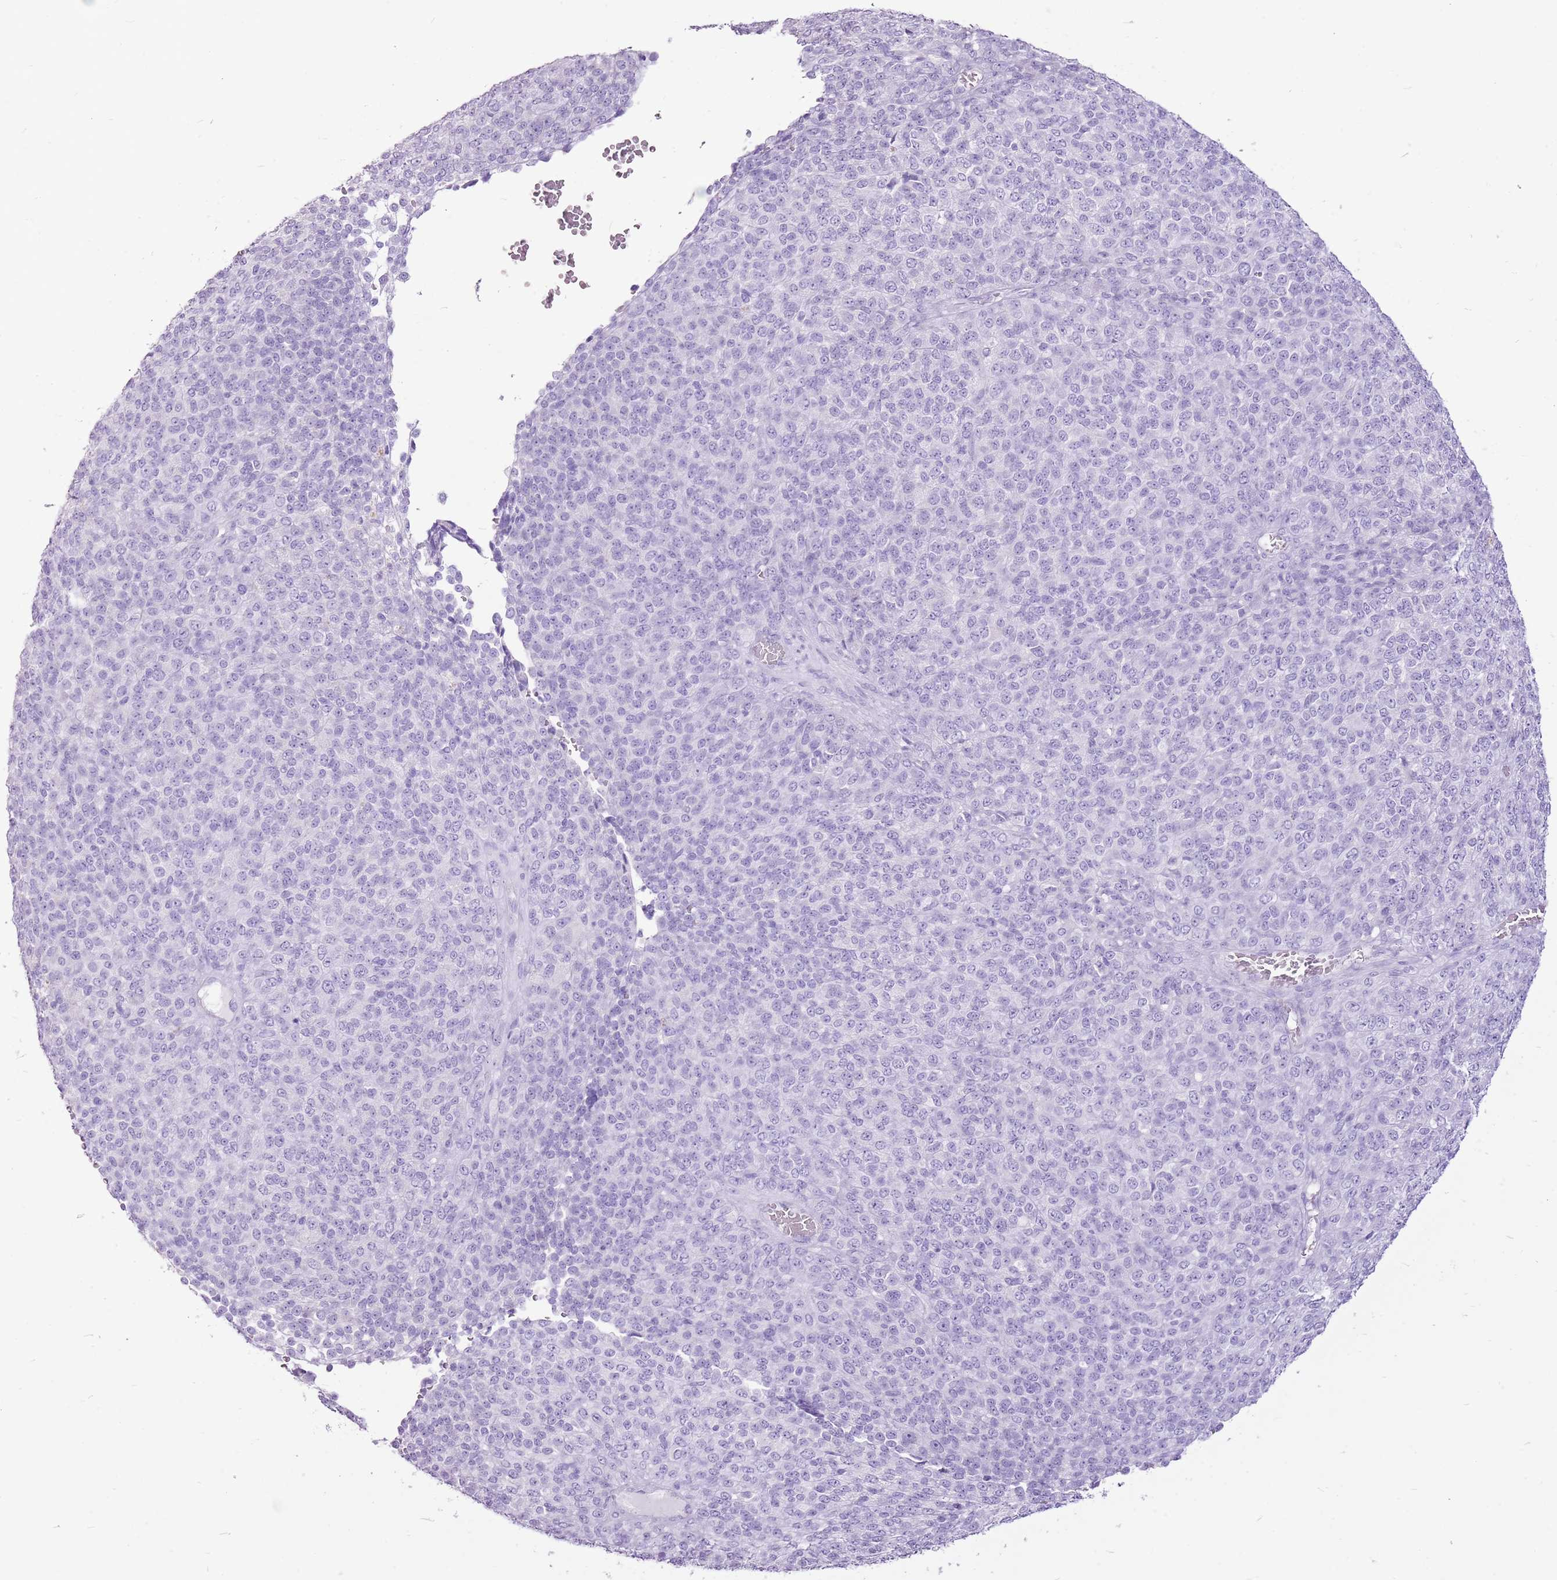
{"staining": {"intensity": "negative", "quantity": "none", "location": "none"}, "tissue": "melanoma", "cell_type": "Tumor cells", "image_type": "cancer", "snomed": [{"axis": "morphology", "description": "Malignant melanoma, Metastatic site"}, {"axis": "topography", "description": "Brain"}], "caption": "This photomicrograph is of melanoma stained with immunohistochemistry to label a protein in brown with the nuclei are counter-stained blue. There is no expression in tumor cells. The staining was performed using DAB to visualize the protein expression in brown, while the nuclei were stained in blue with hematoxylin (Magnification: 20x).", "gene": "CNFN", "patient": {"sex": "female", "age": 56}}